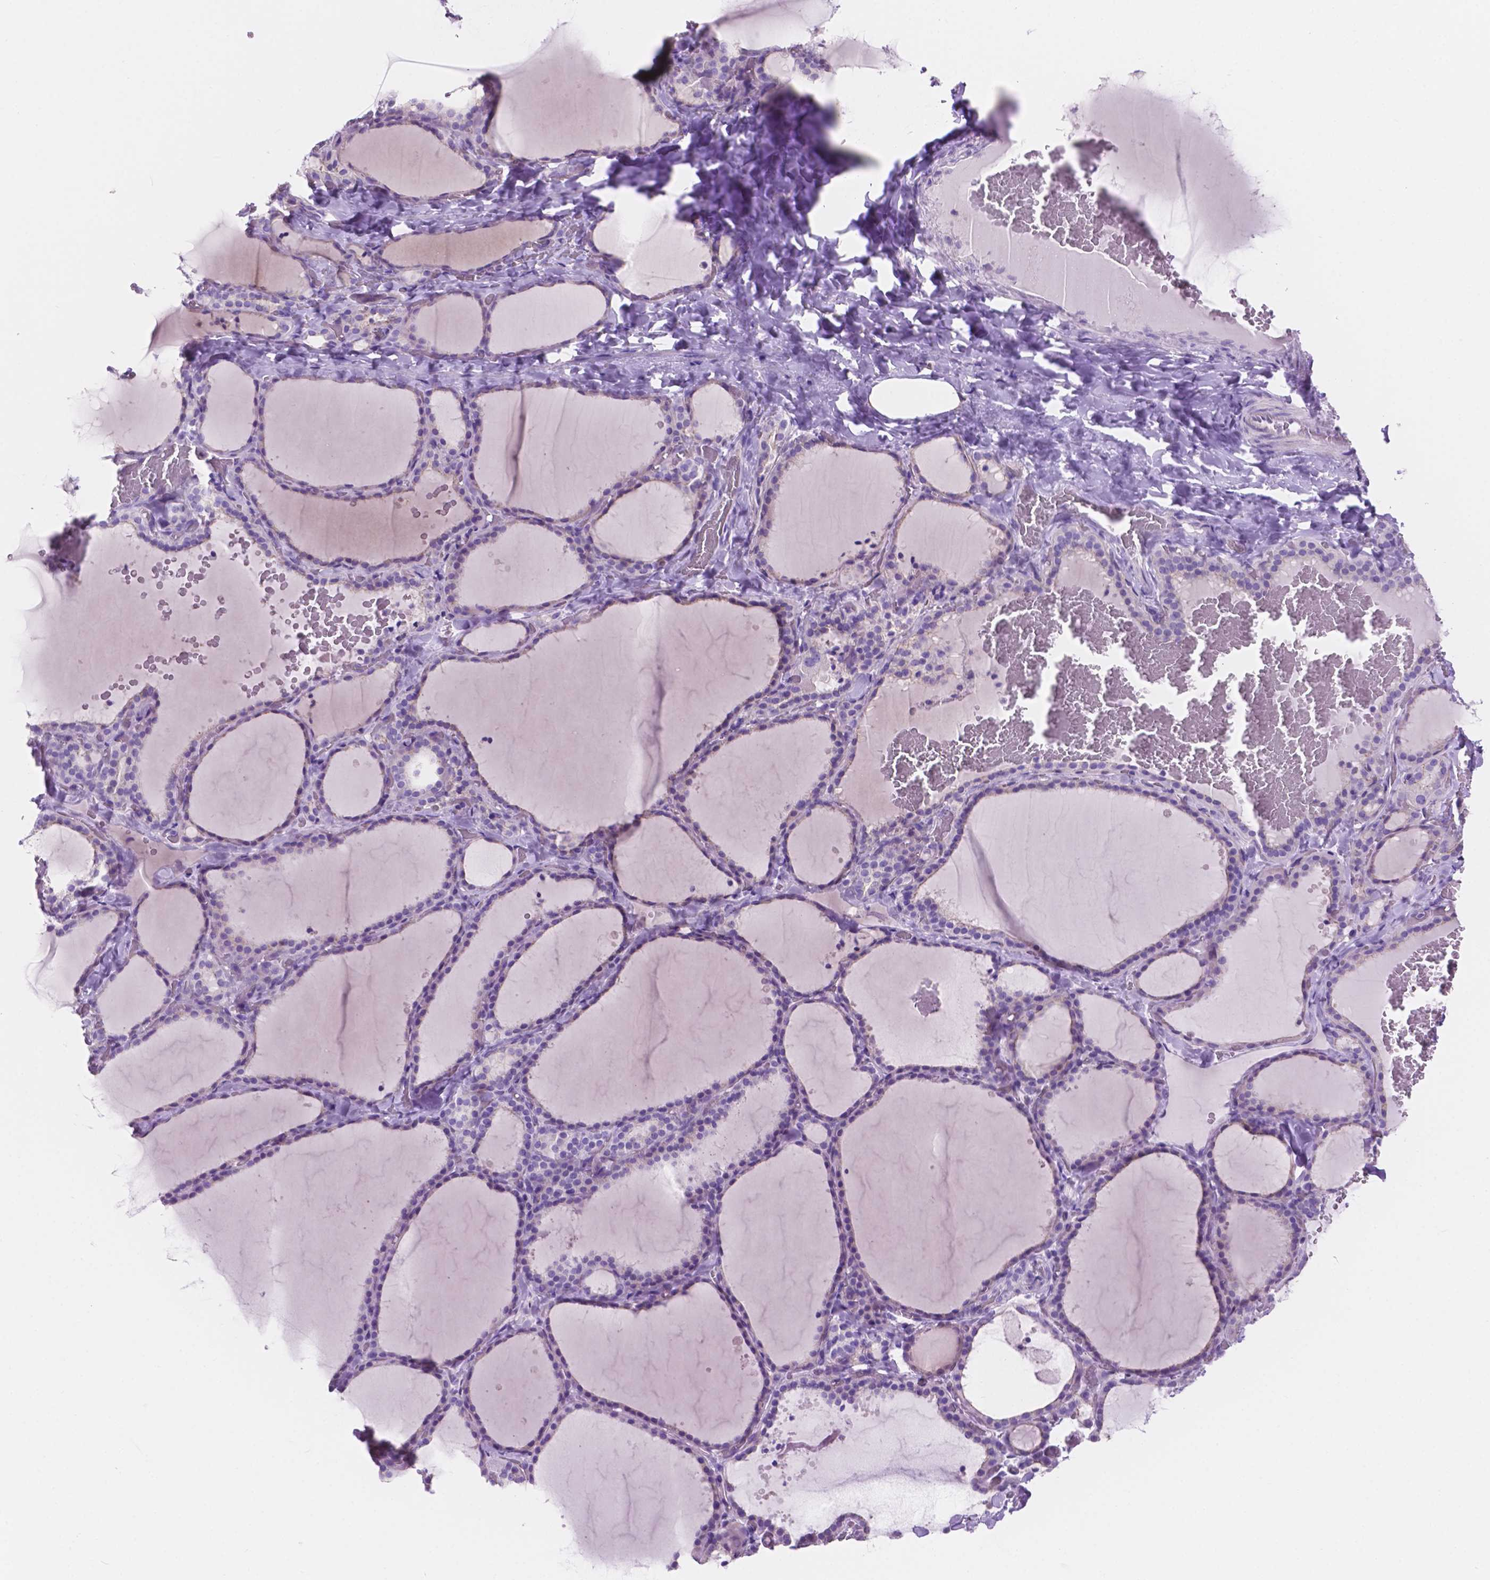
{"staining": {"intensity": "negative", "quantity": "none", "location": "none"}, "tissue": "thyroid gland", "cell_type": "Glandular cells", "image_type": "normal", "snomed": [{"axis": "morphology", "description": "Normal tissue, NOS"}, {"axis": "topography", "description": "Thyroid gland"}], "caption": "This is a histopathology image of immunohistochemistry (IHC) staining of normal thyroid gland, which shows no staining in glandular cells.", "gene": "IGFN1", "patient": {"sex": "female", "age": 22}}